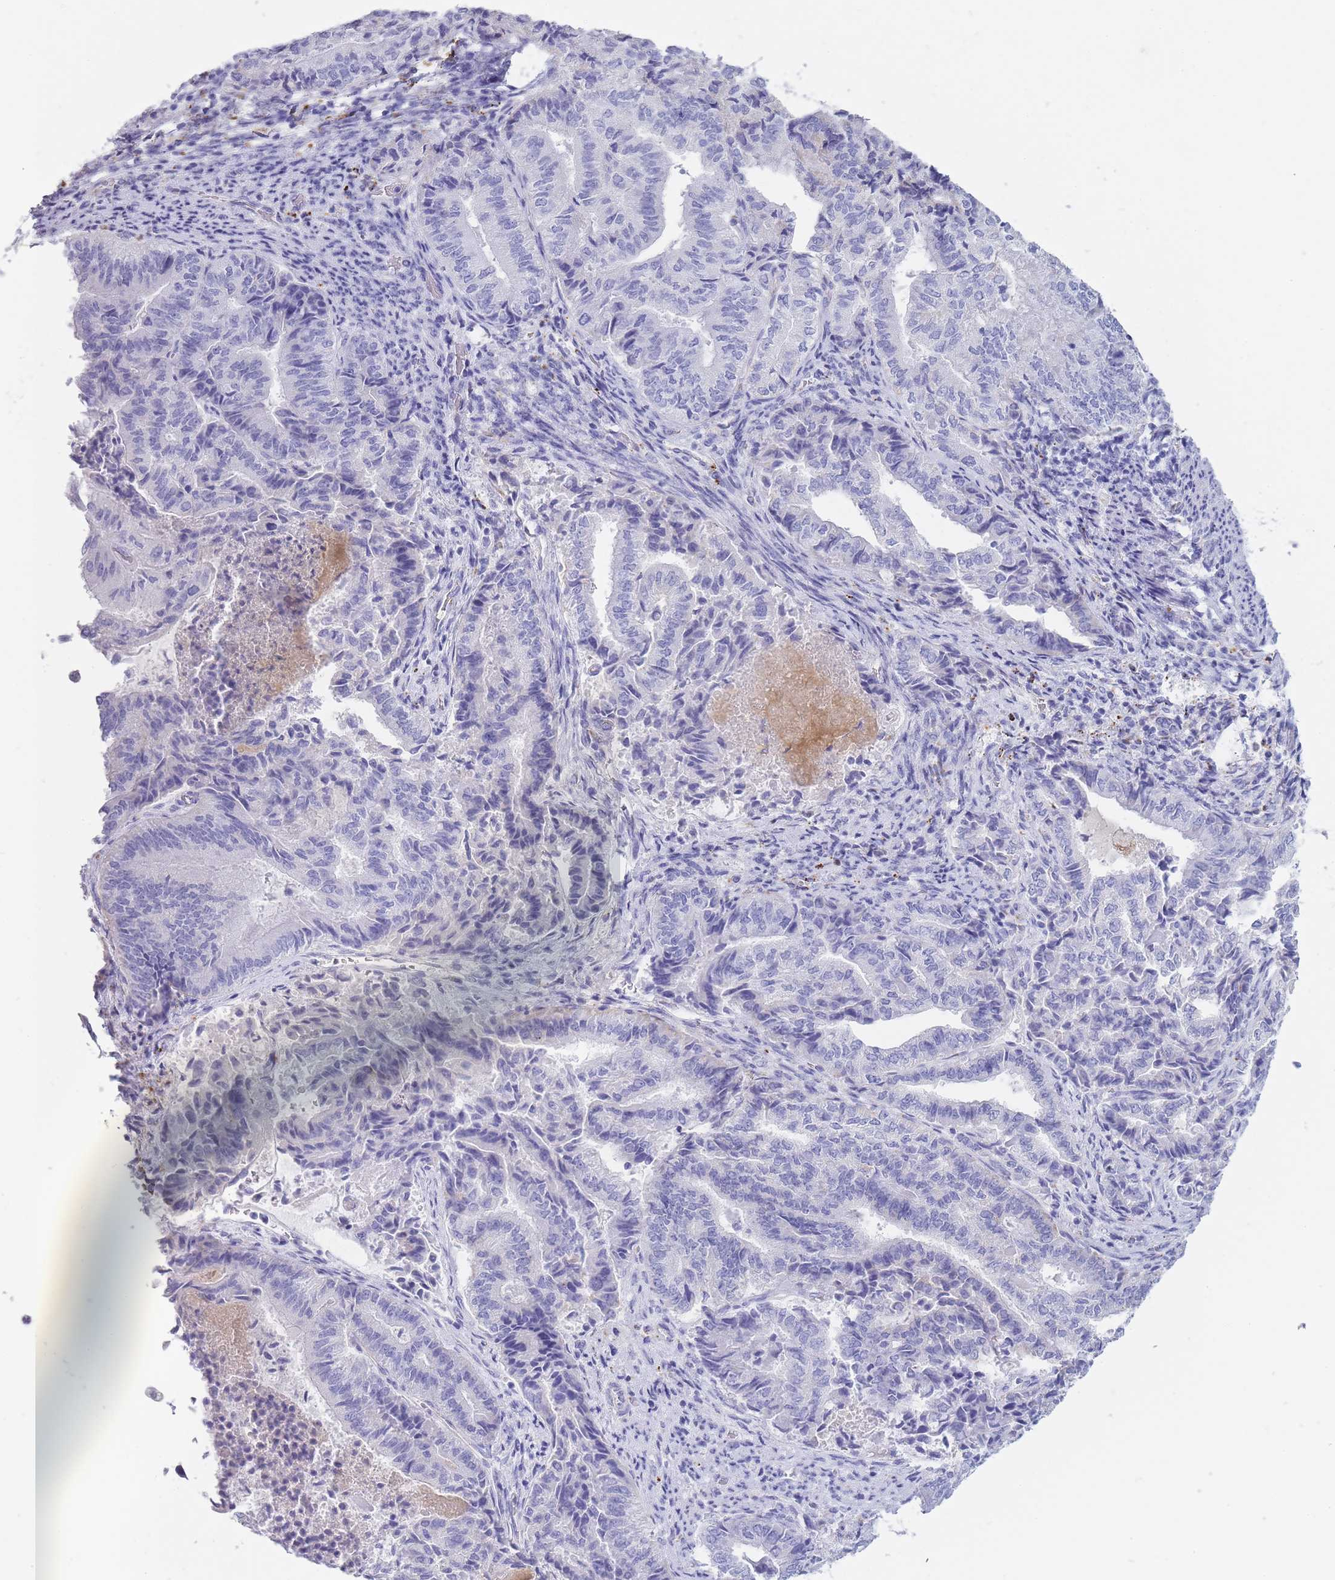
{"staining": {"intensity": "negative", "quantity": "none", "location": "none"}, "tissue": "endometrial cancer", "cell_type": "Tumor cells", "image_type": "cancer", "snomed": [{"axis": "morphology", "description": "Adenocarcinoma, NOS"}, {"axis": "topography", "description": "Endometrium"}], "caption": "Immunohistochemistry histopathology image of human endometrial cancer stained for a protein (brown), which displays no expression in tumor cells. Nuclei are stained in blue.", "gene": "GAA", "patient": {"sex": "female", "age": 80}}